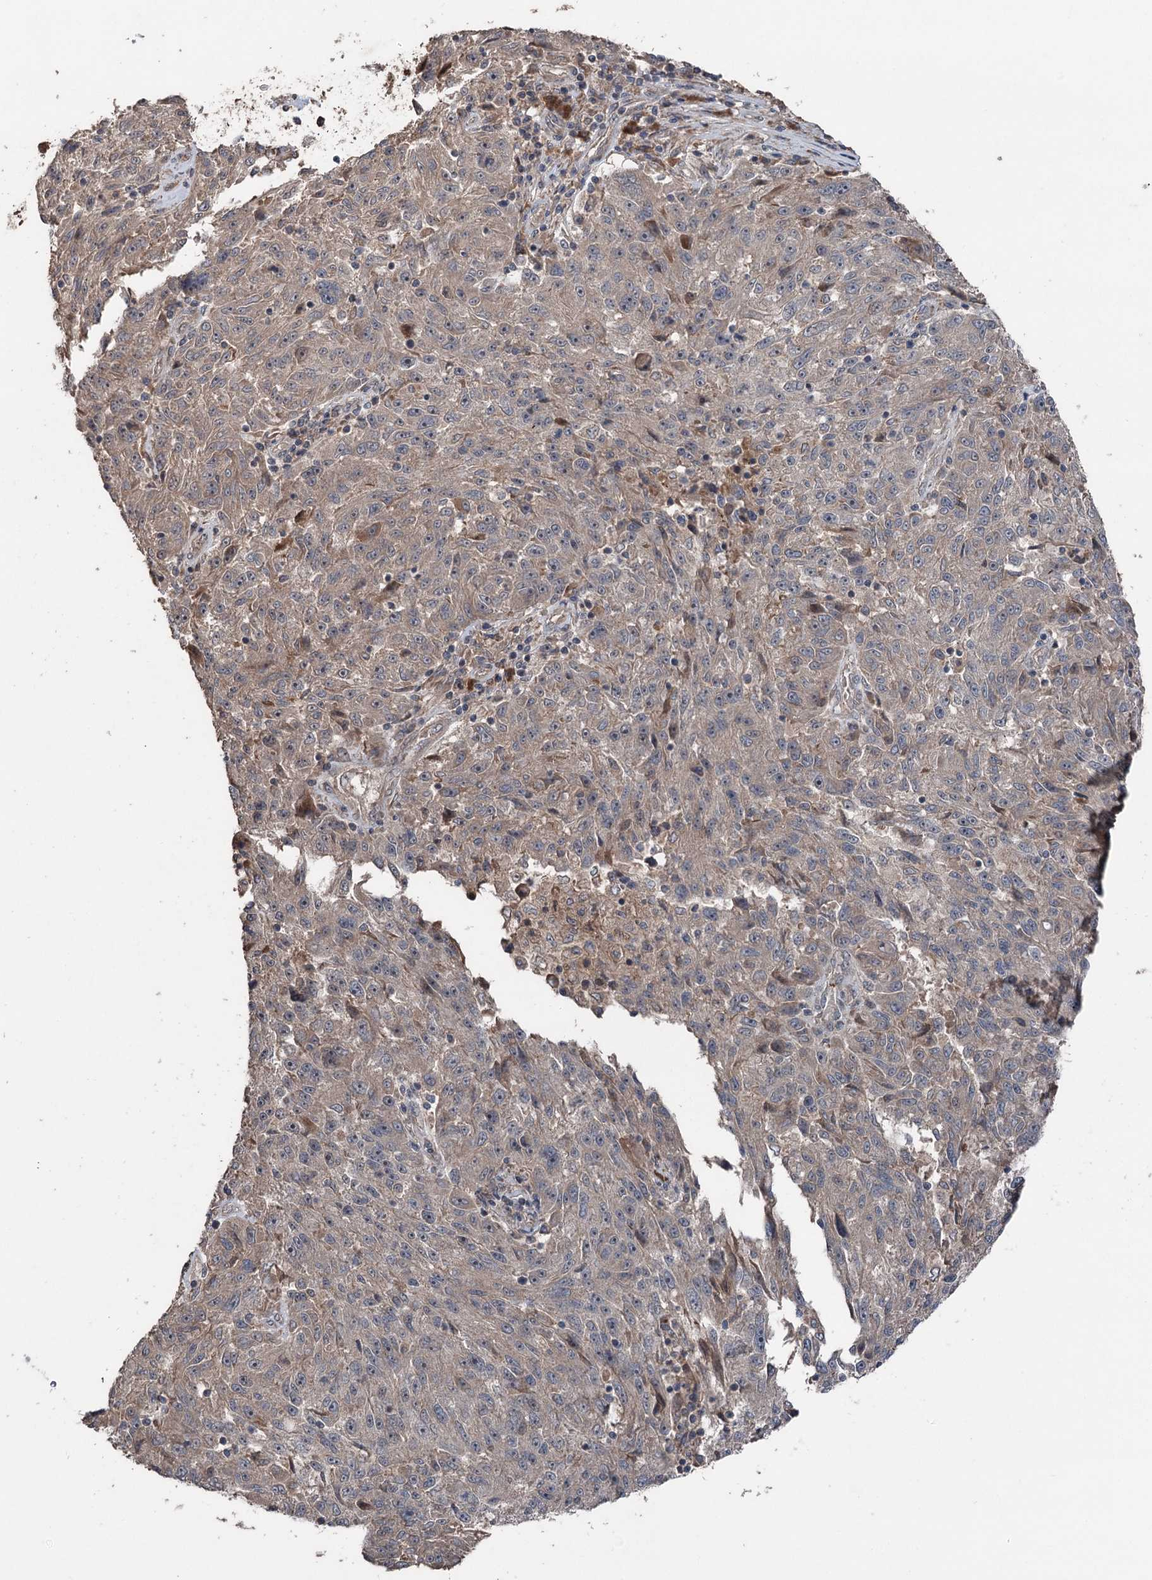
{"staining": {"intensity": "negative", "quantity": "none", "location": "none"}, "tissue": "melanoma", "cell_type": "Tumor cells", "image_type": "cancer", "snomed": [{"axis": "morphology", "description": "Malignant melanoma, NOS"}, {"axis": "topography", "description": "Skin"}], "caption": "Immunohistochemistry histopathology image of neoplastic tissue: malignant melanoma stained with DAB reveals no significant protein positivity in tumor cells.", "gene": "MAPK8IP2", "patient": {"sex": "male", "age": 53}}